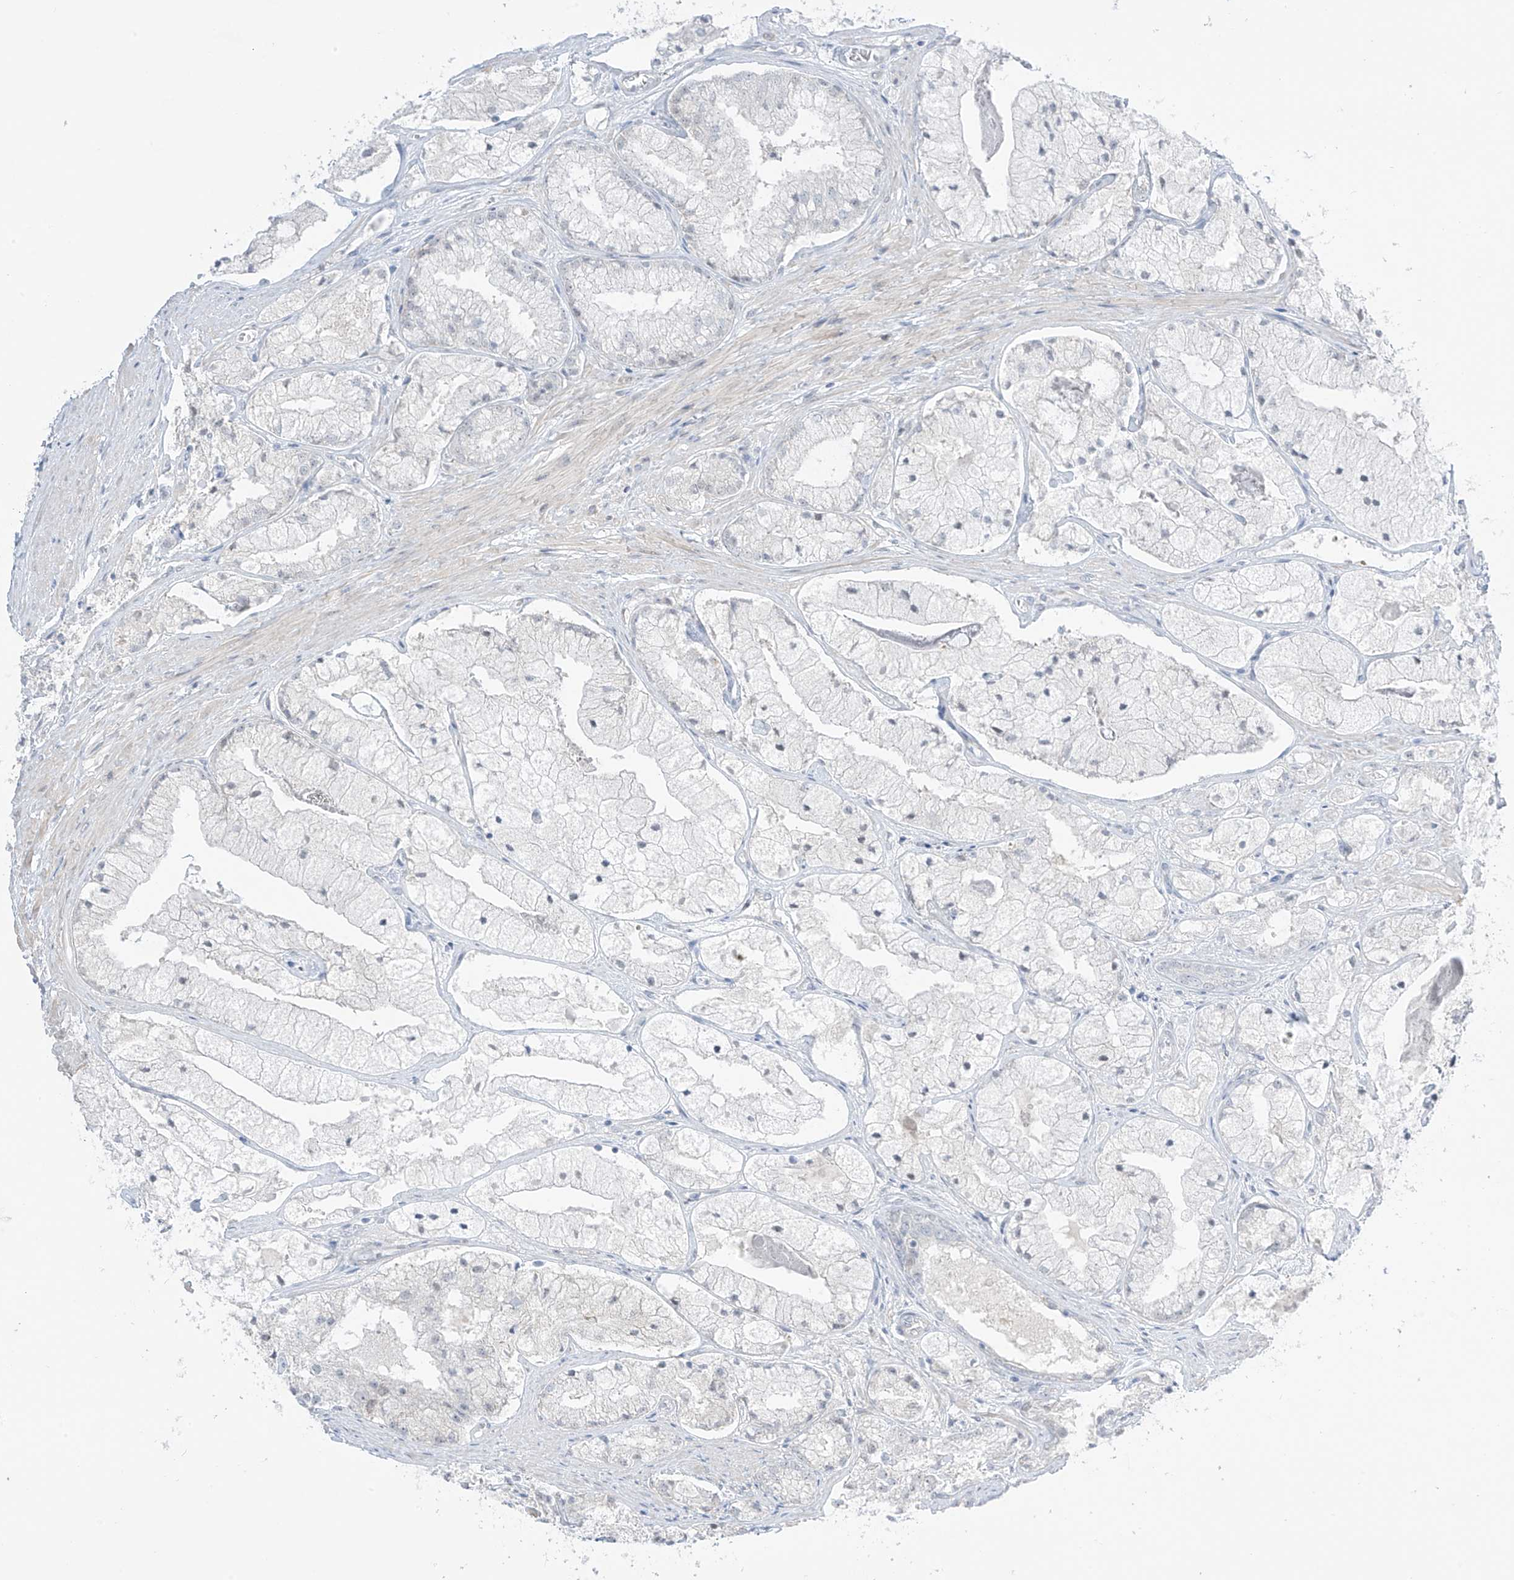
{"staining": {"intensity": "negative", "quantity": "none", "location": "none"}, "tissue": "prostate cancer", "cell_type": "Tumor cells", "image_type": "cancer", "snomed": [{"axis": "morphology", "description": "Adenocarcinoma, High grade"}, {"axis": "topography", "description": "Prostate"}], "caption": "There is no significant positivity in tumor cells of prostate cancer. (DAB immunohistochemistry visualized using brightfield microscopy, high magnification).", "gene": "ASPRV1", "patient": {"sex": "male", "age": 50}}